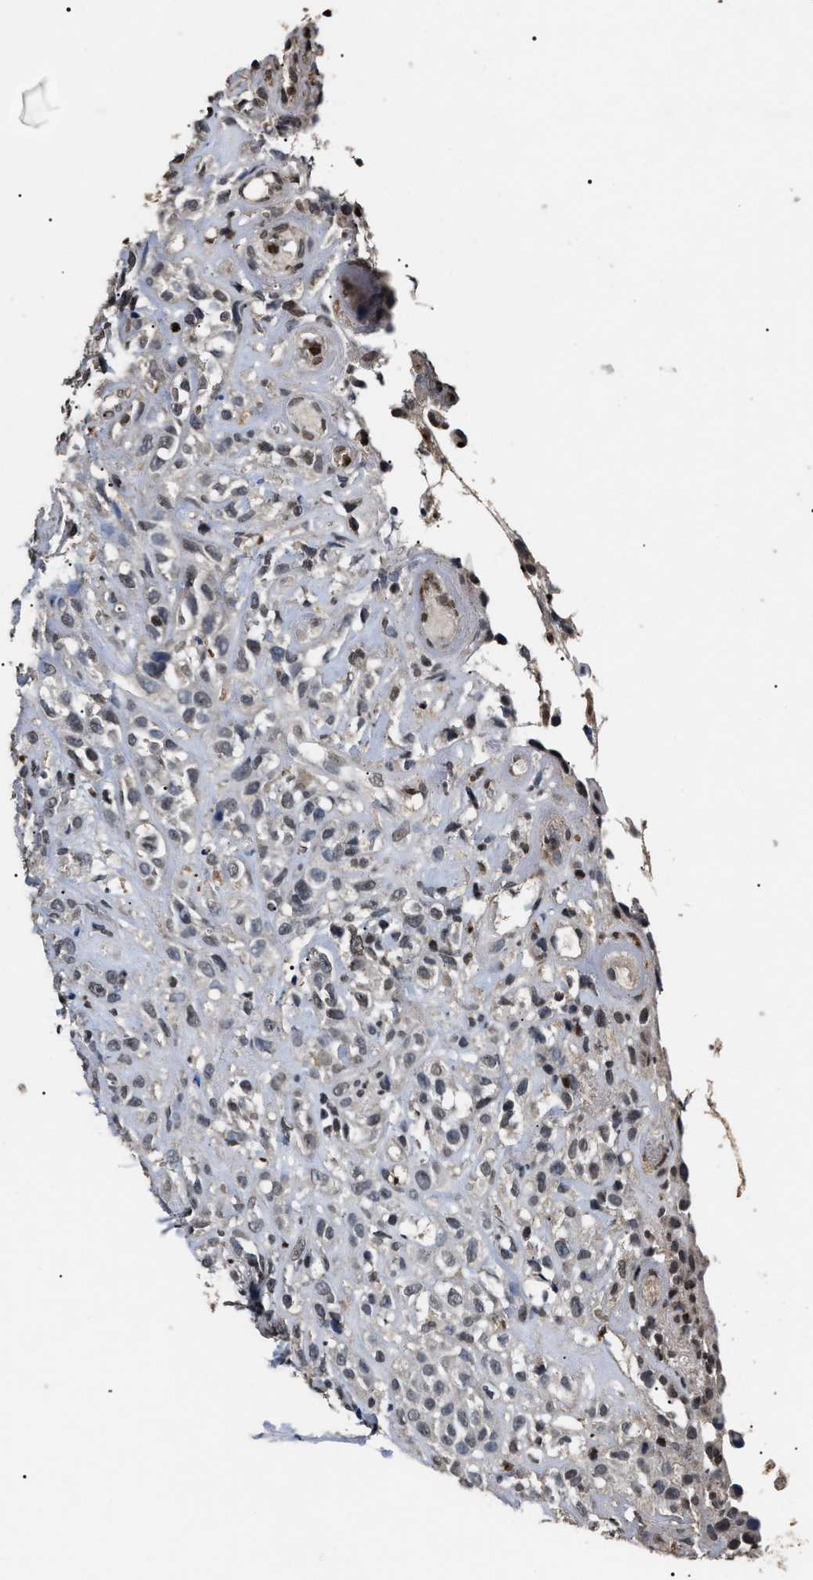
{"staining": {"intensity": "weak", "quantity": "<25%", "location": "nuclear"}, "tissue": "head and neck cancer", "cell_type": "Tumor cells", "image_type": "cancer", "snomed": [{"axis": "morphology", "description": "Normal tissue, NOS"}, {"axis": "morphology", "description": "Squamous cell carcinoma, NOS"}, {"axis": "topography", "description": "Cartilage tissue"}, {"axis": "topography", "description": "Head-Neck"}], "caption": "The IHC histopathology image has no significant expression in tumor cells of head and neck cancer tissue.", "gene": "ANP32E", "patient": {"sex": "male", "age": 62}}